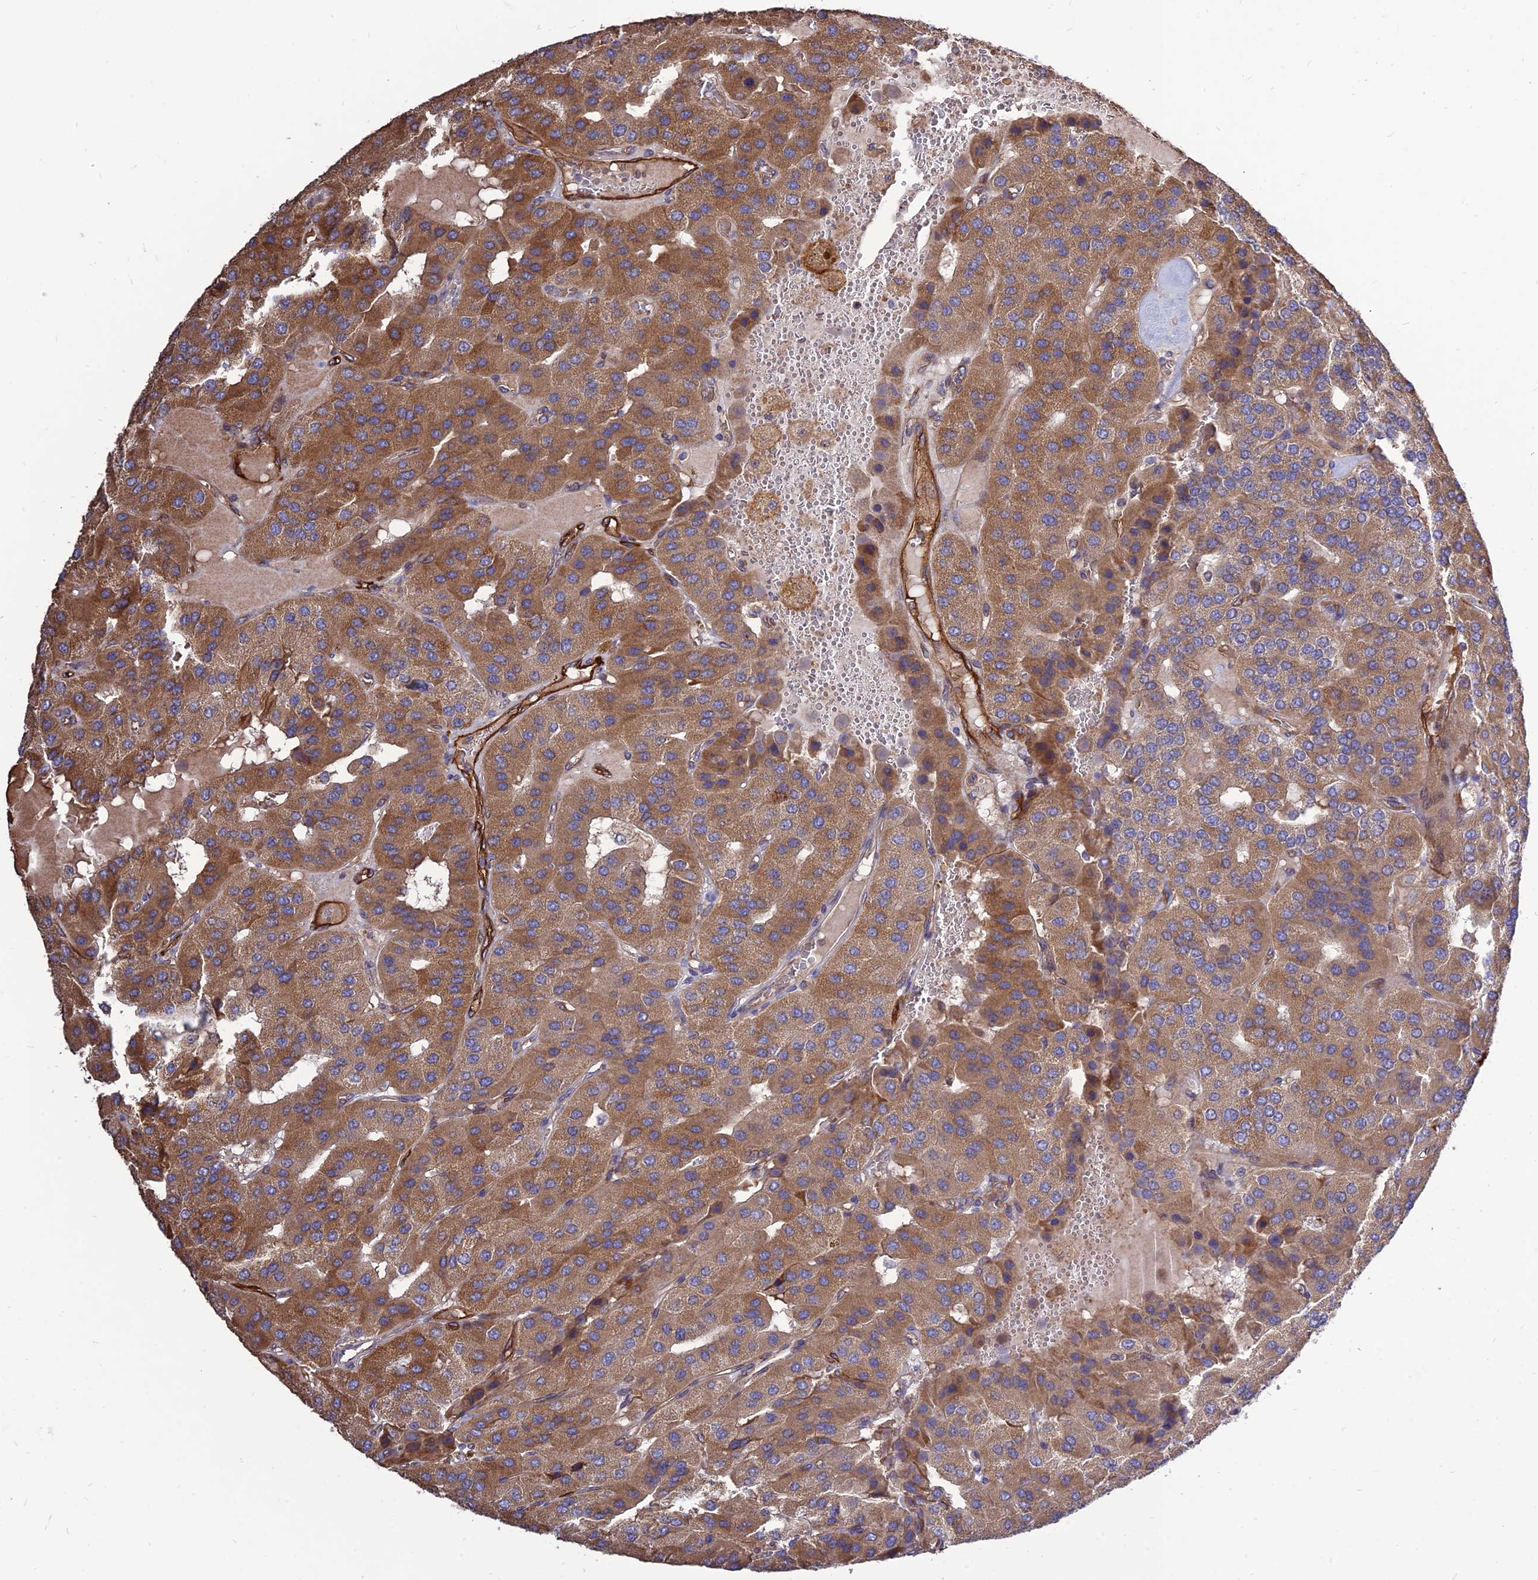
{"staining": {"intensity": "moderate", "quantity": ">75%", "location": "cytoplasmic/membranous"}, "tissue": "parathyroid gland", "cell_type": "Glandular cells", "image_type": "normal", "snomed": [{"axis": "morphology", "description": "Normal tissue, NOS"}, {"axis": "morphology", "description": "Adenoma, NOS"}, {"axis": "topography", "description": "Parathyroid gland"}], "caption": "Moderate cytoplasmic/membranous protein positivity is appreciated in about >75% of glandular cells in parathyroid gland.", "gene": "CRTAP", "patient": {"sex": "female", "age": 86}}